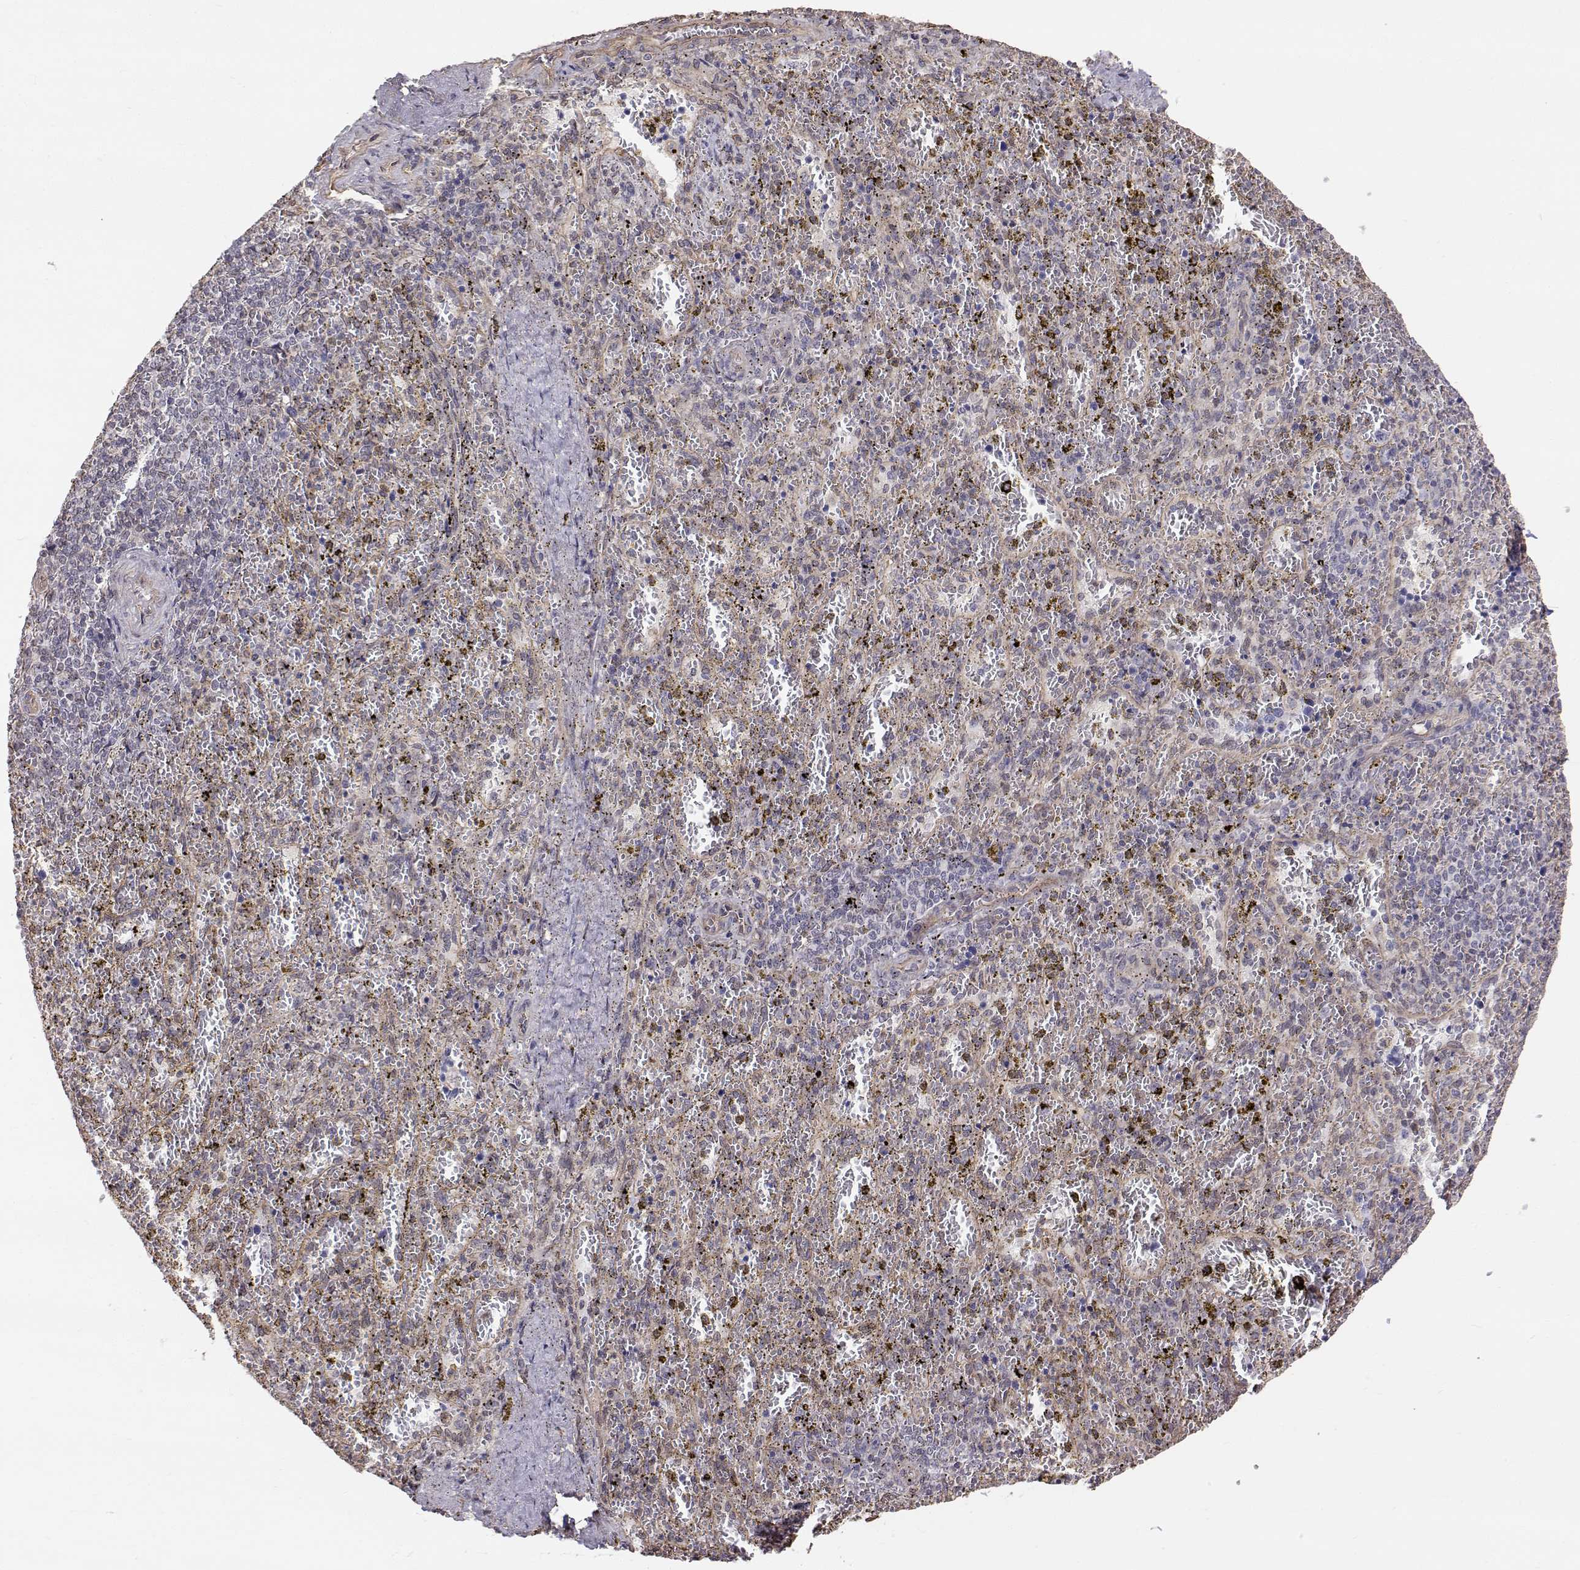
{"staining": {"intensity": "negative", "quantity": "none", "location": "none"}, "tissue": "spleen", "cell_type": "Cells in red pulp", "image_type": "normal", "snomed": [{"axis": "morphology", "description": "Normal tissue, NOS"}, {"axis": "topography", "description": "Spleen"}], "caption": "Immunohistochemistry of benign human spleen exhibits no staining in cells in red pulp. (DAB (3,3'-diaminobenzidine) immunohistochemistry visualized using brightfield microscopy, high magnification).", "gene": "GSDMA", "patient": {"sex": "female", "age": 50}}